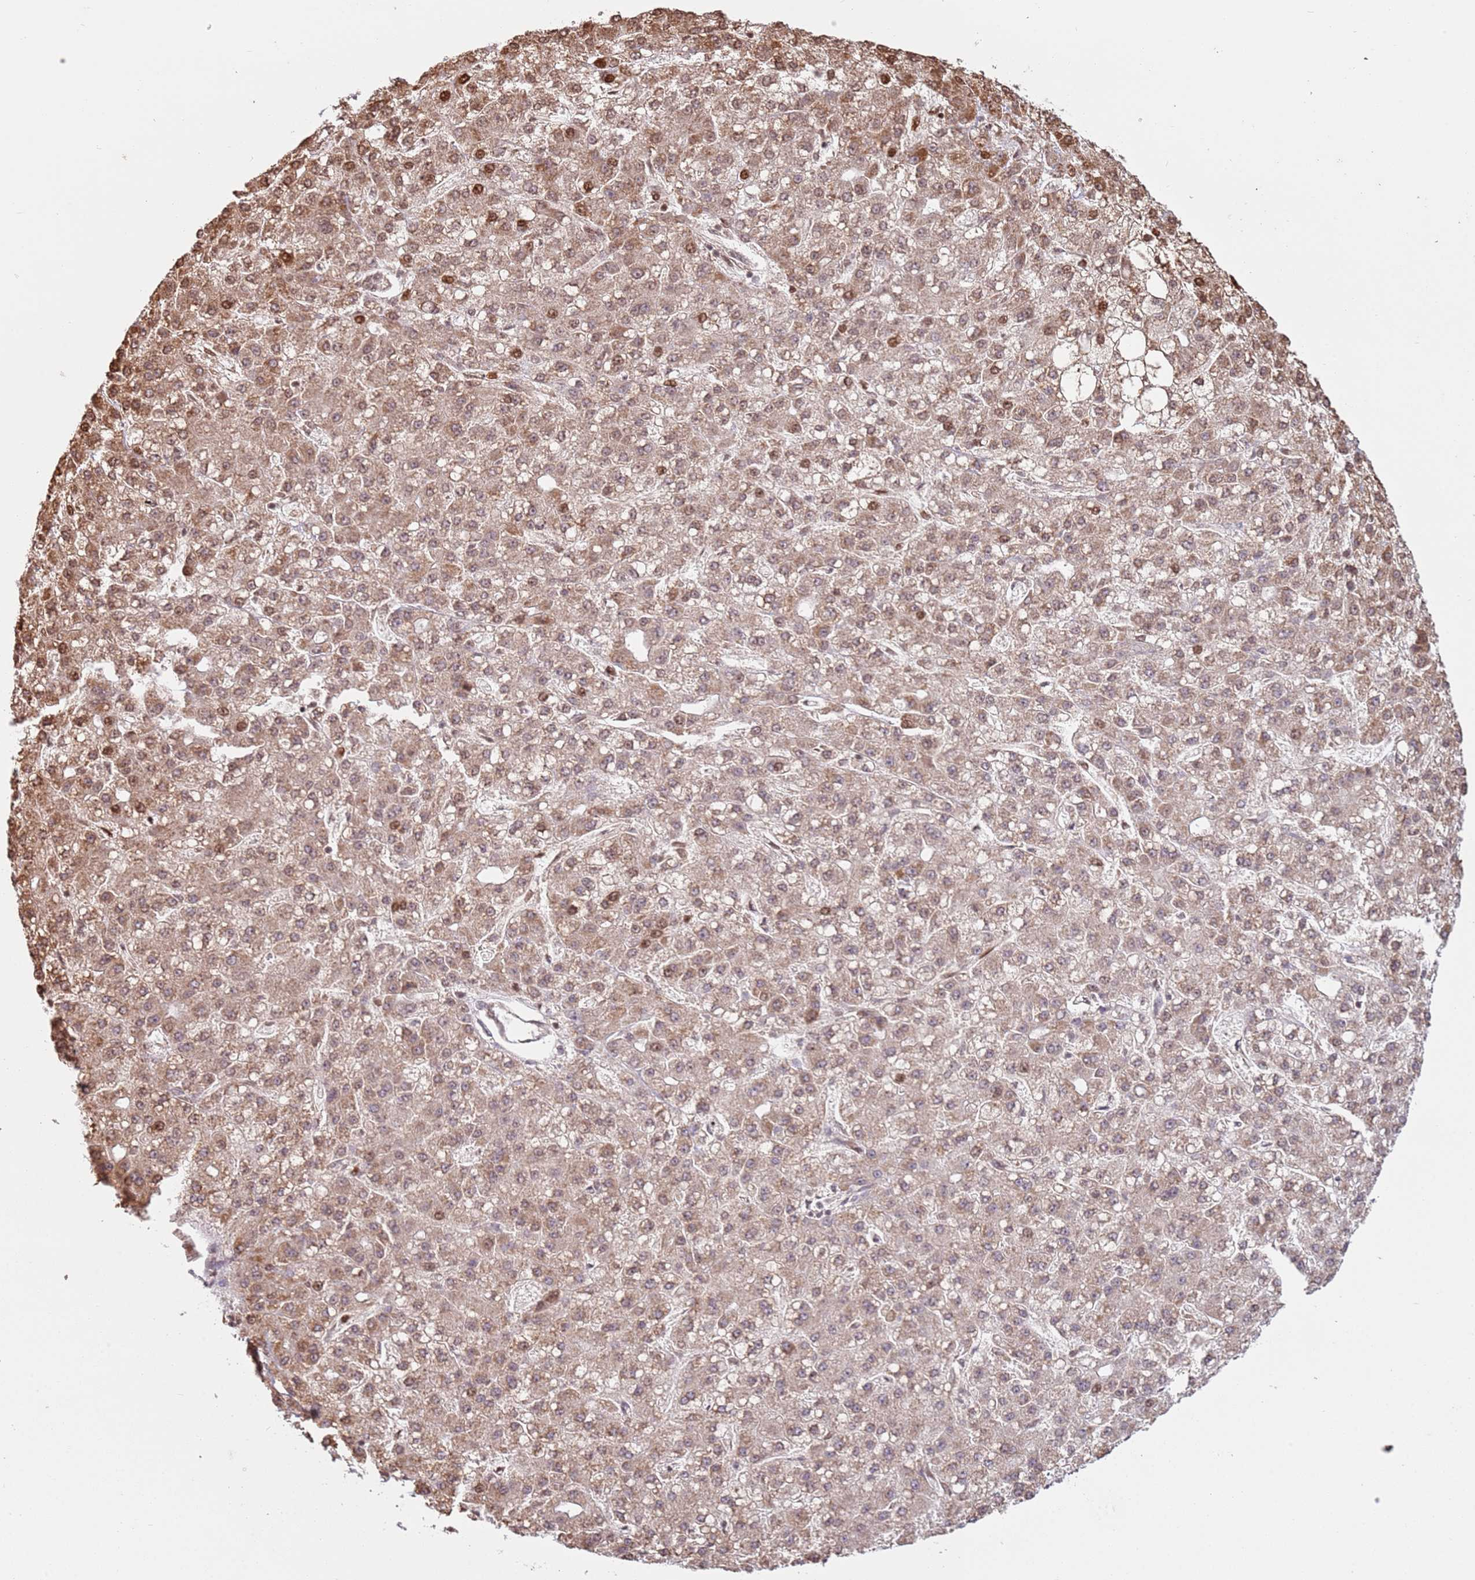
{"staining": {"intensity": "moderate", "quantity": ">75%", "location": "cytoplasmic/membranous,nuclear"}, "tissue": "liver cancer", "cell_type": "Tumor cells", "image_type": "cancer", "snomed": [{"axis": "morphology", "description": "Carcinoma, Hepatocellular, NOS"}, {"axis": "topography", "description": "Liver"}], "caption": "Liver cancer stained with a brown dye reveals moderate cytoplasmic/membranous and nuclear positive positivity in approximately >75% of tumor cells.", "gene": "SCAF1", "patient": {"sex": "male", "age": 67}}